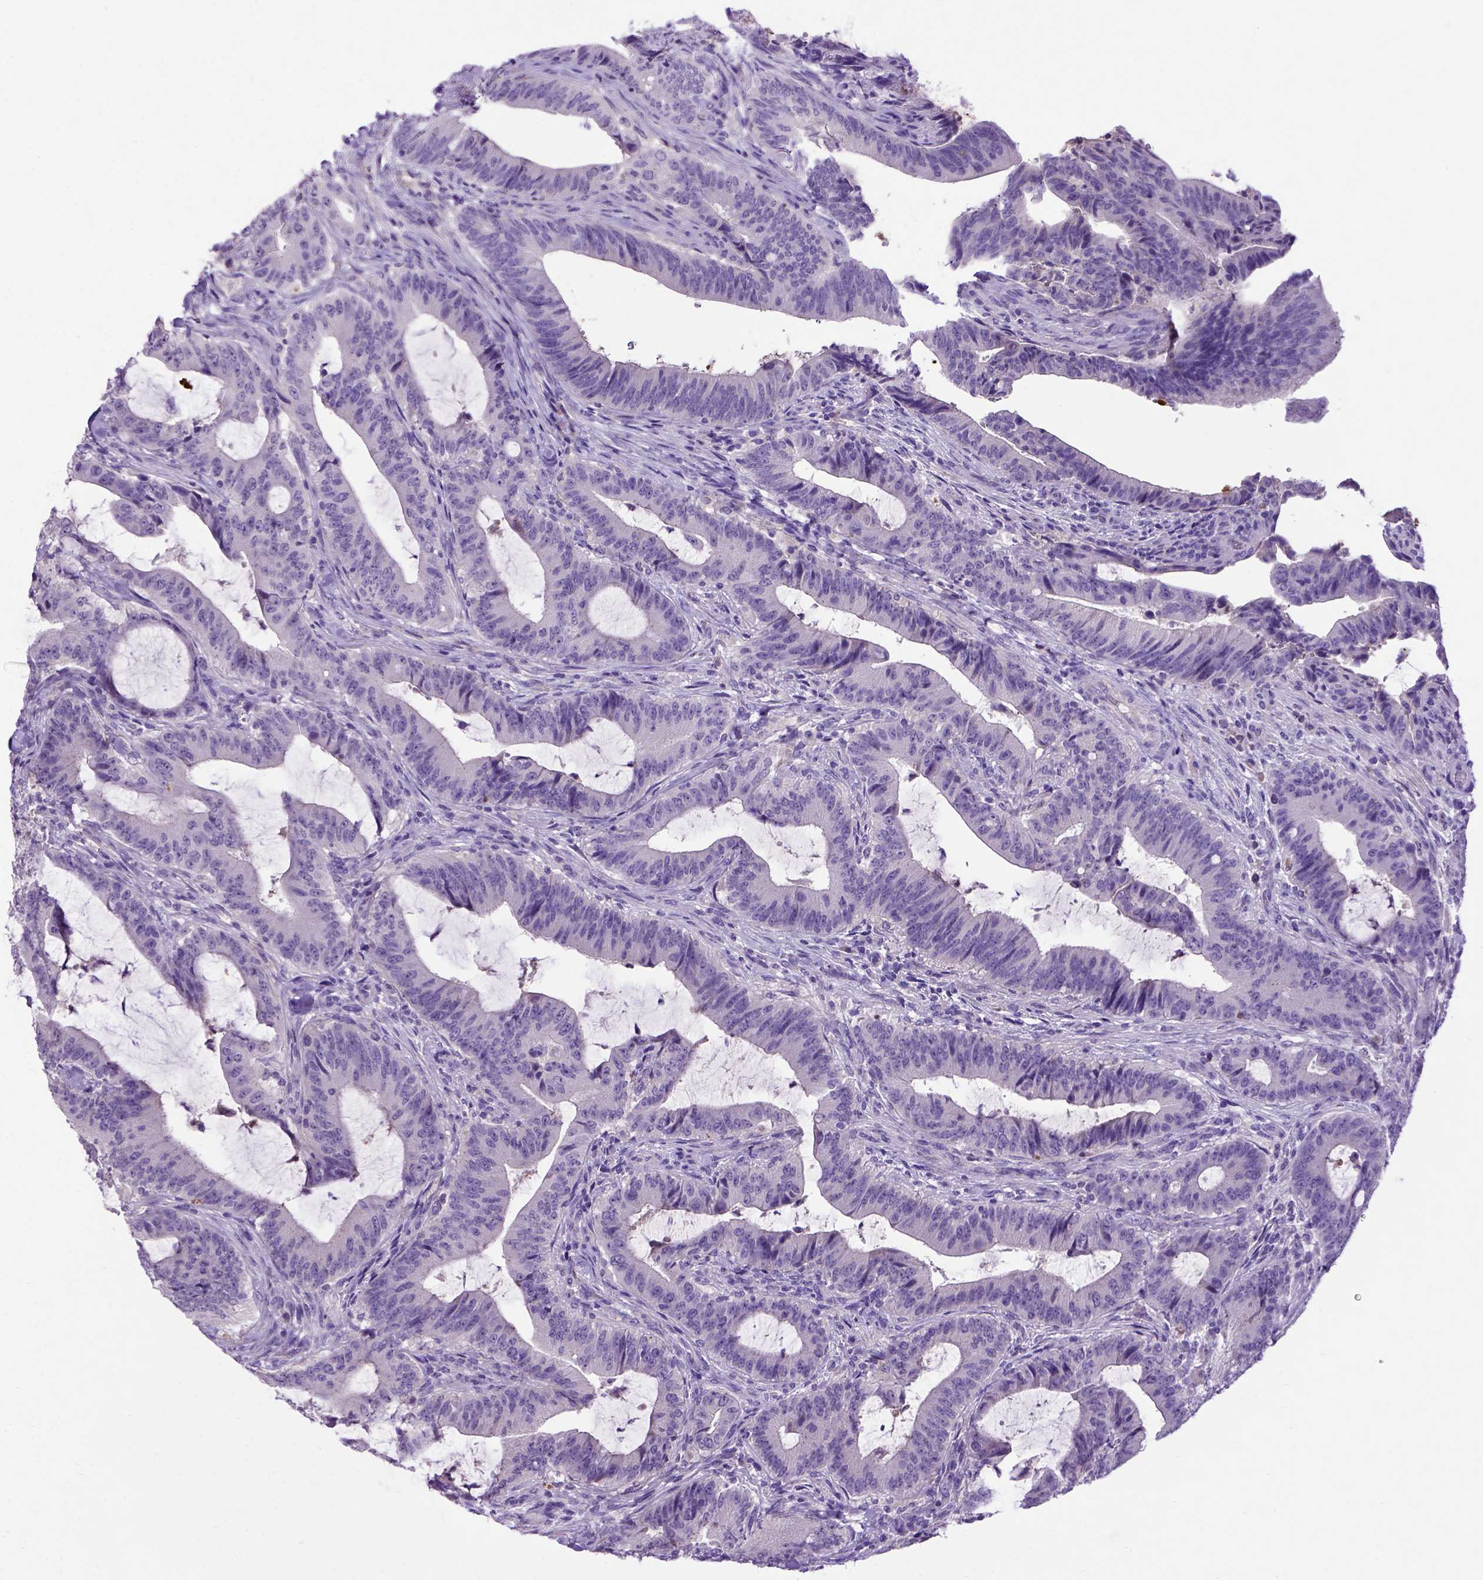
{"staining": {"intensity": "negative", "quantity": "none", "location": "none"}, "tissue": "colorectal cancer", "cell_type": "Tumor cells", "image_type": "cancer", "snomed": [{"axis": "morphology", "description": "Adenocarcinoma, NOS"}, {"axis": "topography", "description": "Colon"}], "caption": "An immunohistochemistry image of adenocarcinoma (colorectal) is shown. There is no staining in tumor cells of adenocarcinoma (colorectal).", "gene": "ADAM12", "patient": {"sex": "female", "age": 43}}